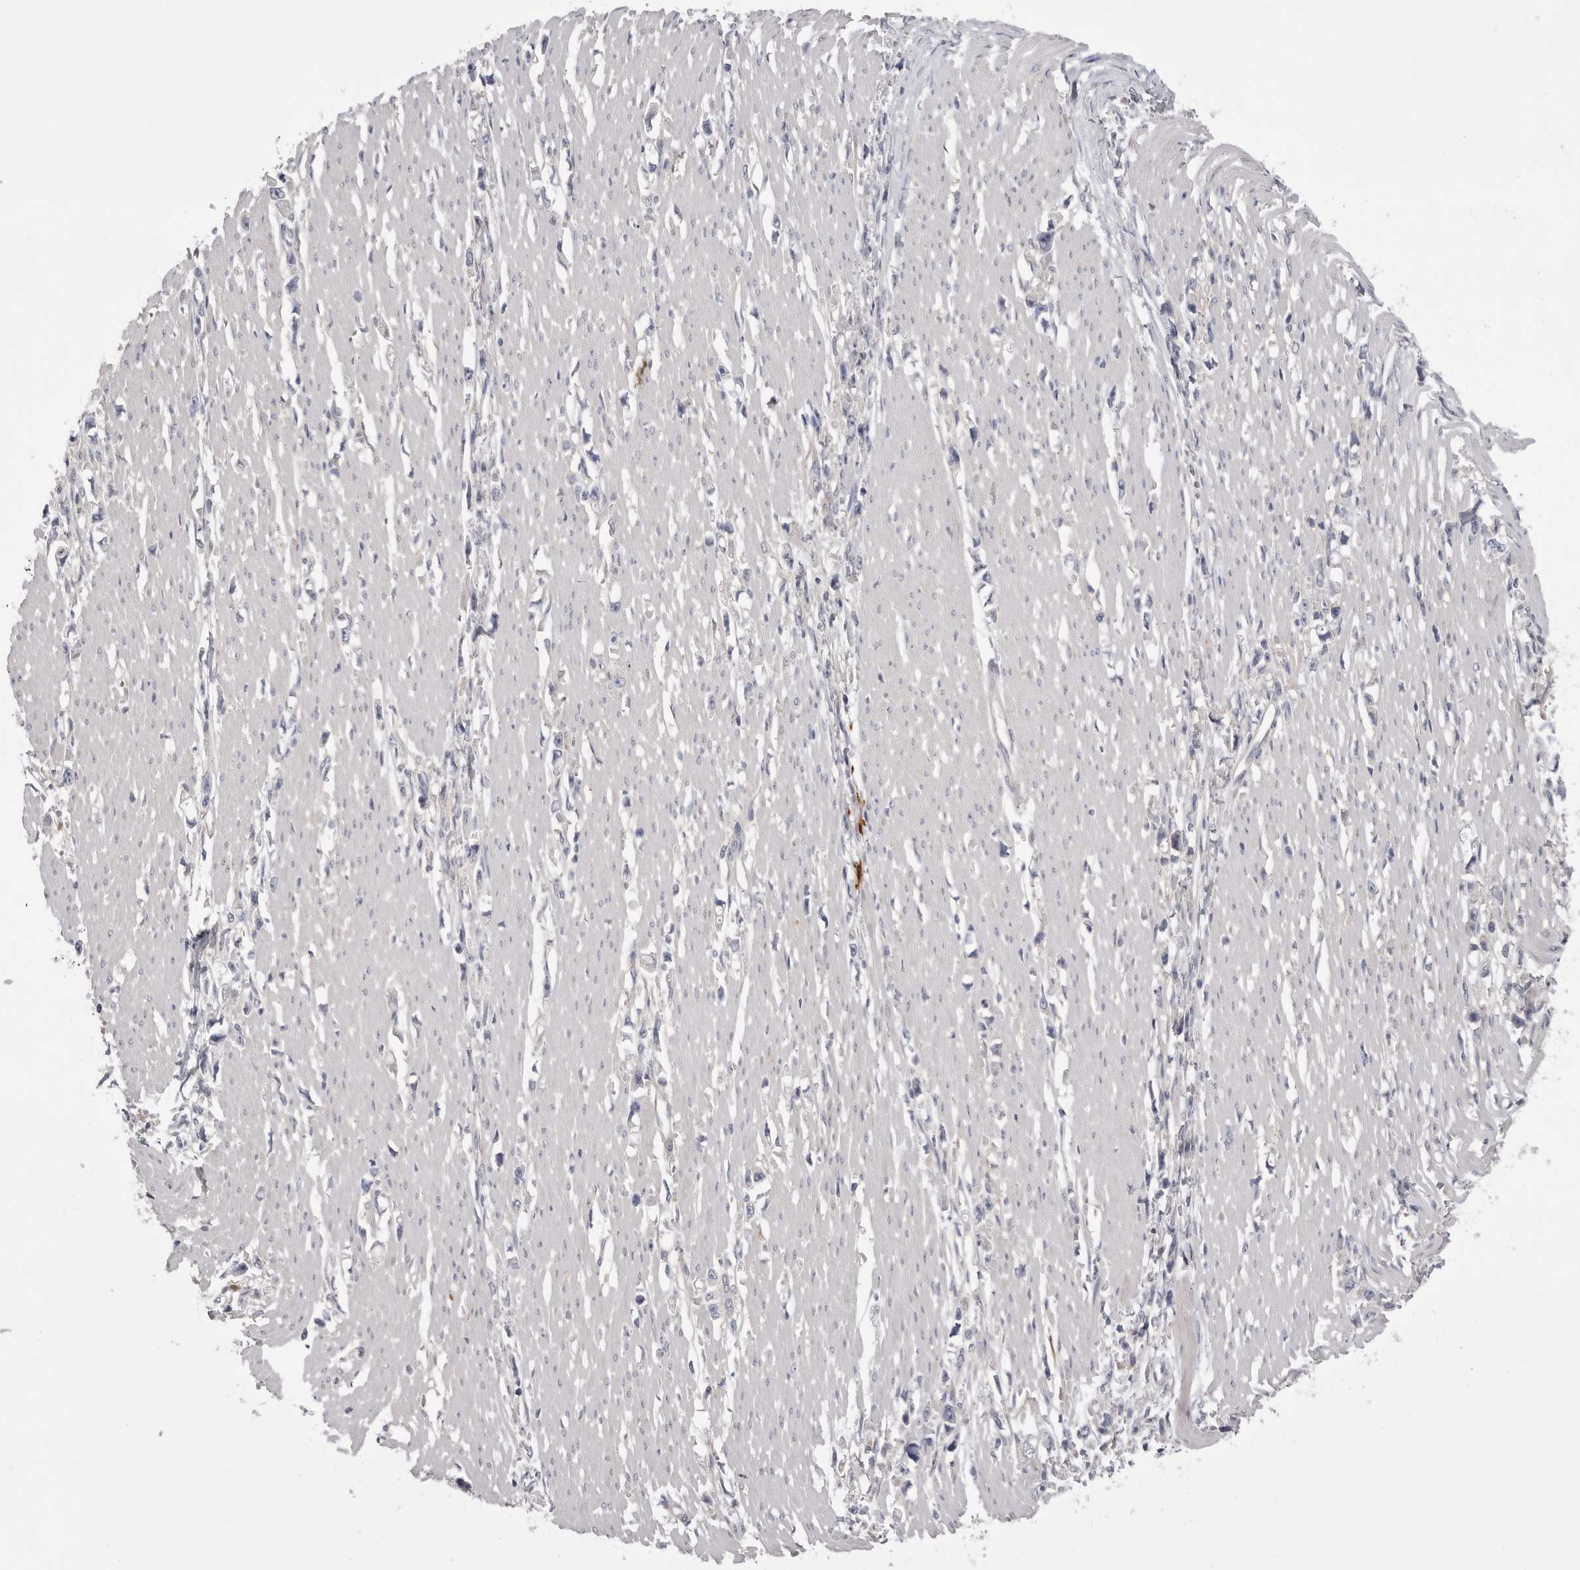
{"staining": {"intensity": "negative", "quantity": "none", "location": "none"}, "tissue": "stomach cancer", "cell_type": "Tumor cells", "image_type": "cancer", "snomed": [{"axis": "morphology", "description": "Adenocarcinoma, NOS"}, {"axis": "topography", "description": "Stomach"}], "caption": "Immunohistochemistry (IHC) micrograph of human stomach adenocarcinoma stained for a protein (brown), which demonstrates no positivity in tumor cells.", "gene": "VAC14", "patient": {"sex": "female", "age": 59}}